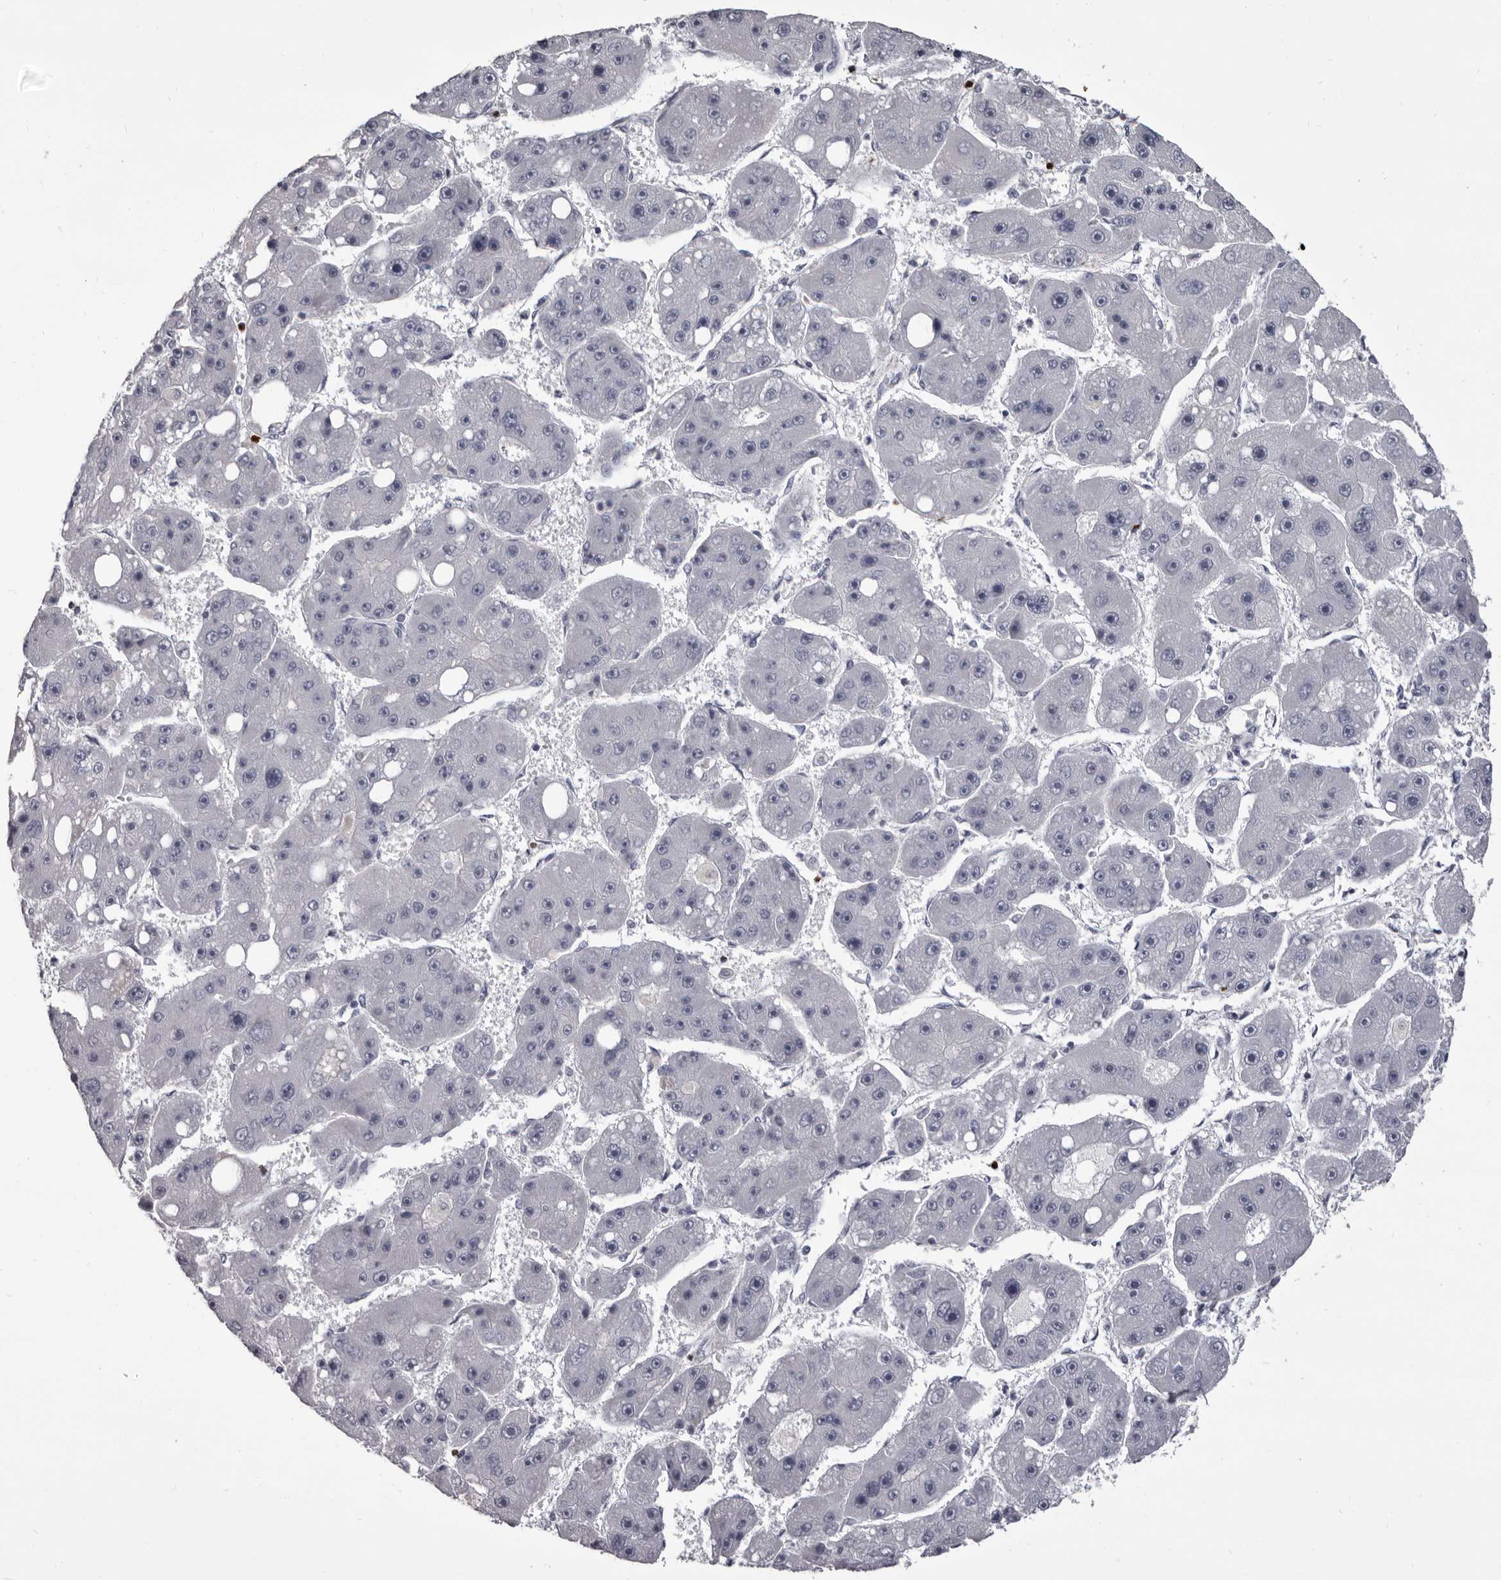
{"staining": {"intensity": "negative", "quantity": "none", "location": "none"}, "tissue": "liver cancer", "cell_type": "Tumor cells", "image_type": "cancer", "snomed": [{"axis": "morphology", "description": "Carcinoma, Hepatocellular, NOS"}, {"axis": "topography", "description": "Liver"}], "caption": "The immunohistochemistry (IHC) micrograph has no significant staining in tumor cells of hepatocellular carcinoma (liver) tissue.", "gene": "GZMH", "patient": {"sex": "female", "age": 61}}